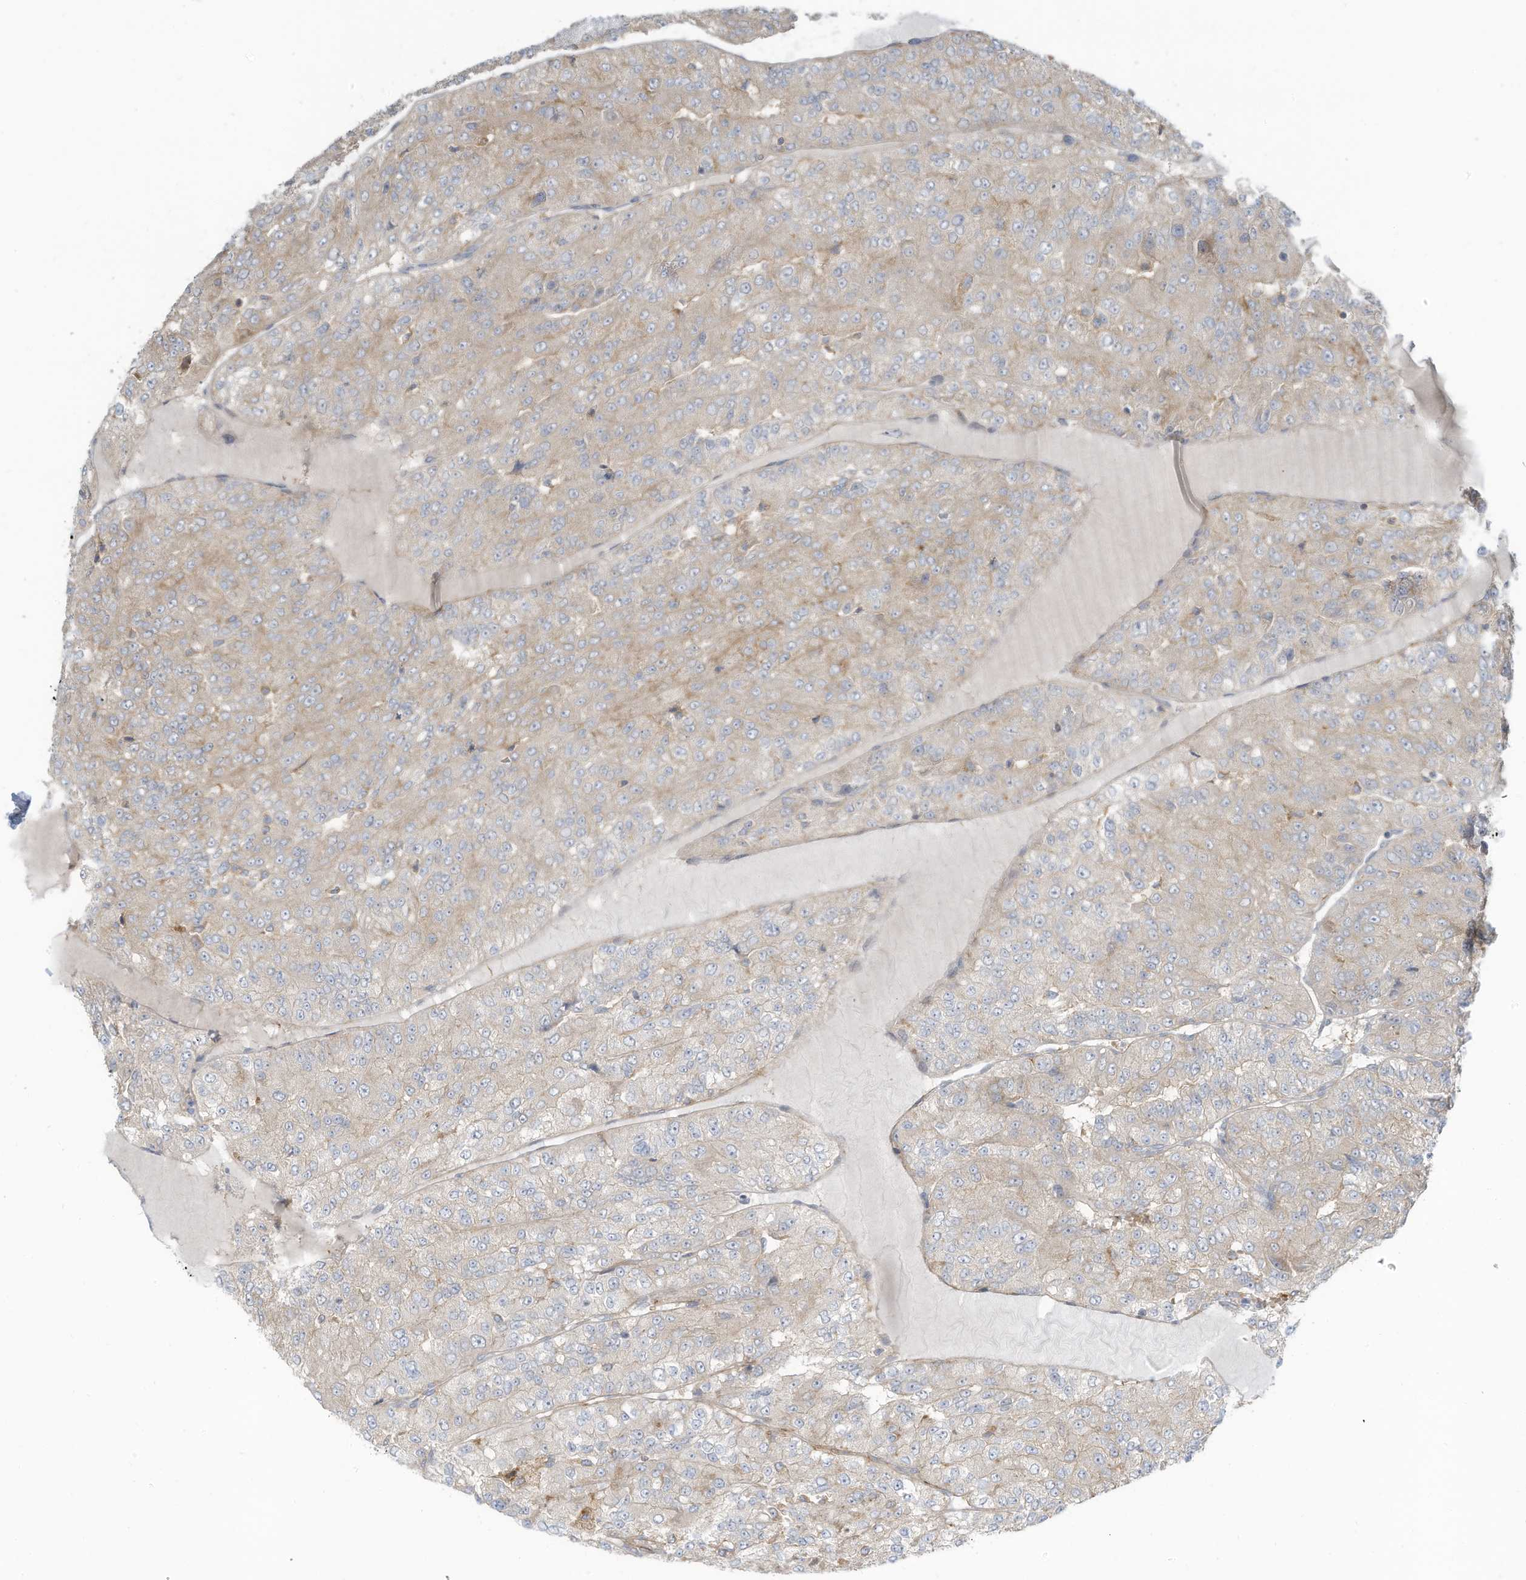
{"staining": {"intensity": "weak", "quantity": "25%-75%", "location": "cytoplasmic/membranous"}, "tissue": "renal cancer", "cell_type": "Tumor cells", "image_type": "cancer", "snomed": [{"axis": "morphology", "description": "Adenocarcinoma, NOS"}, {"axis": "topography", "description": "Kidney"}], "caption": "Adenocarcinoma (renal) stained with IHC shows weak cytoplasmic/membranous staining in about 25%-75% of tumor cells.", "gene": "DZIP3", "patient": {"sex": "female", "age": 63}}